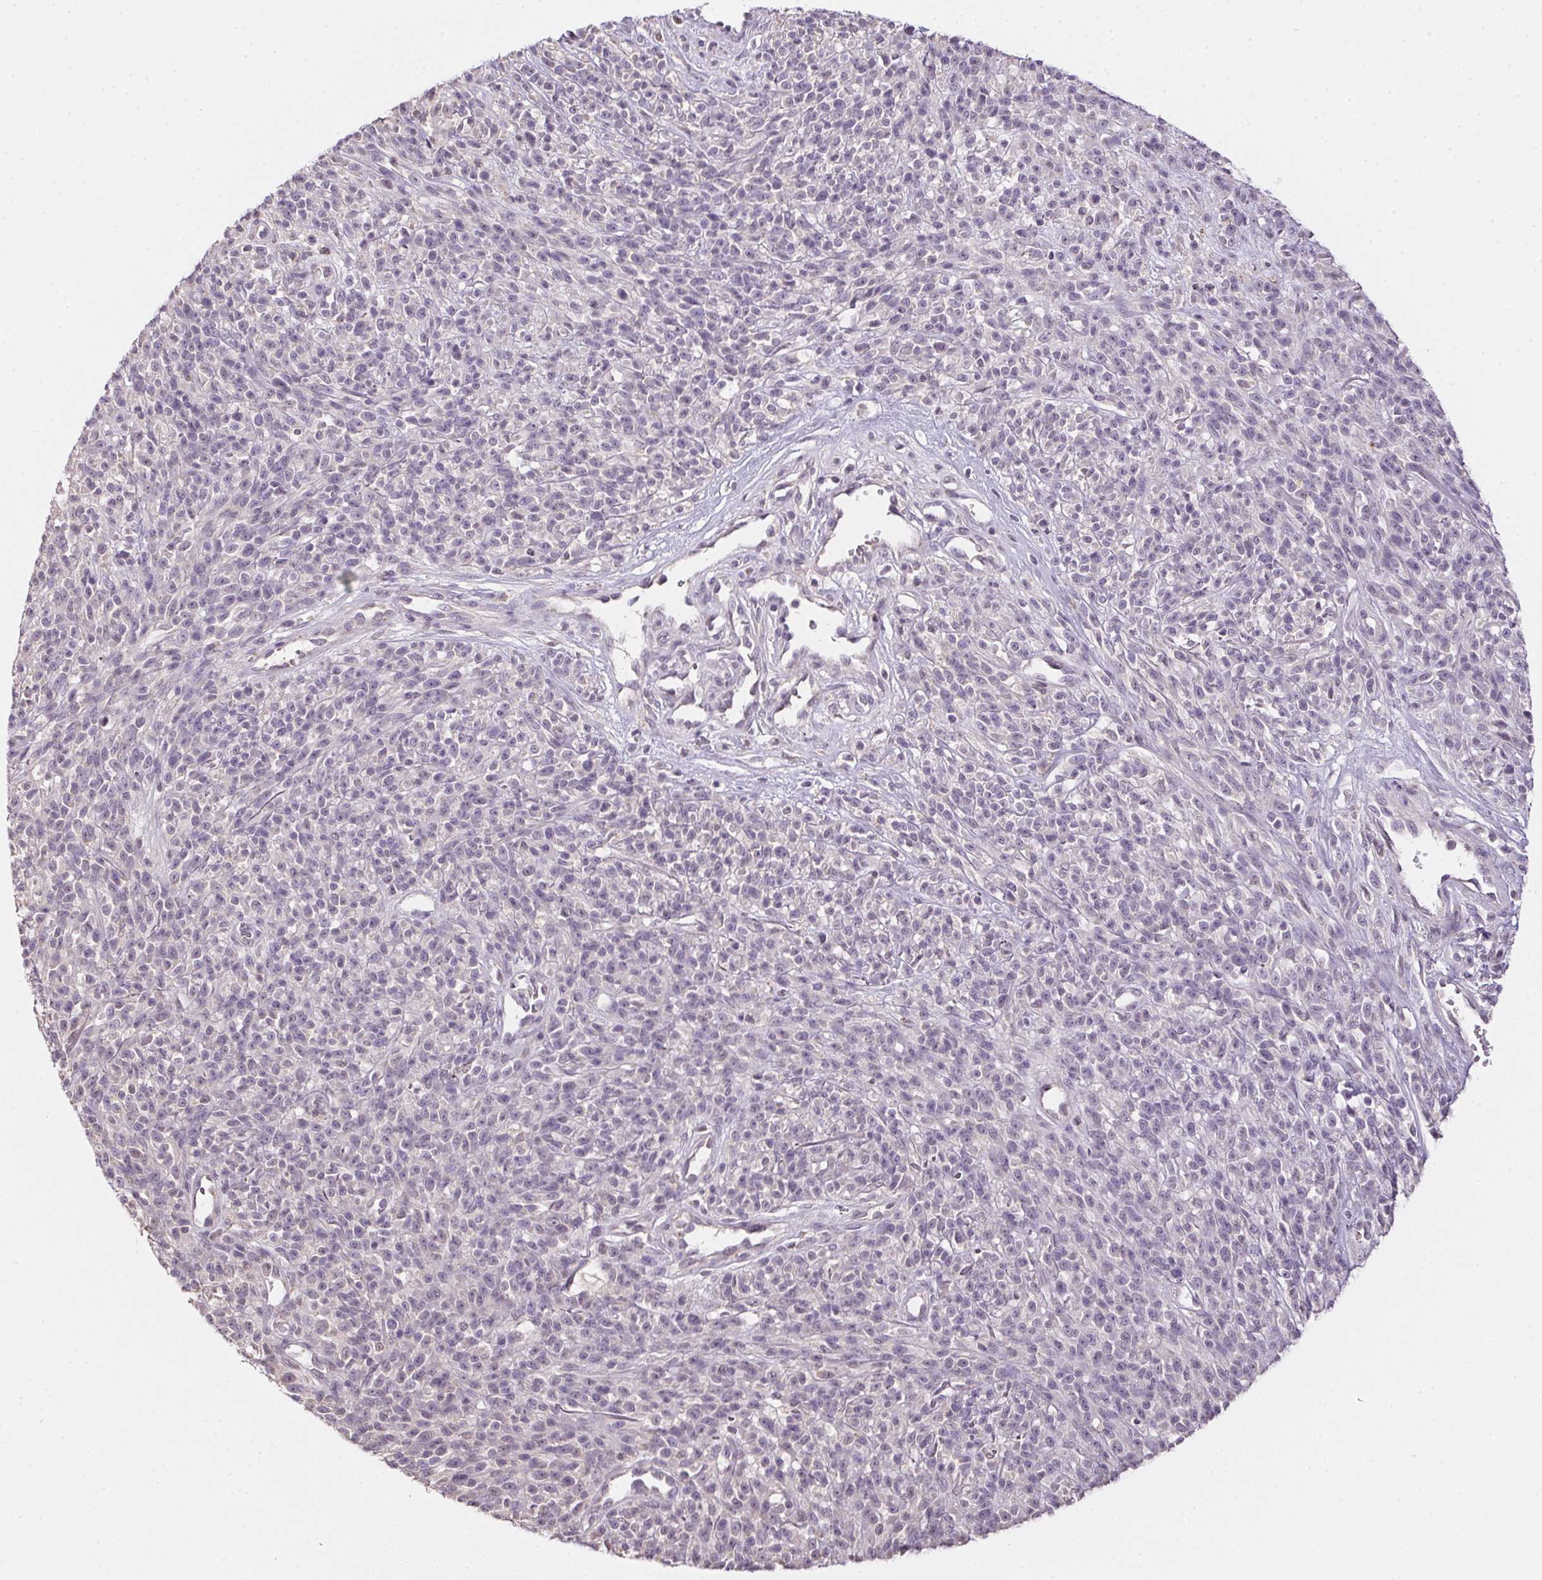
{"staining": {"intensity": "negative", "quantity": "none", "location": "none"}, "tissue": "melanoma", "cell_type": "Tumor cells", "image_type": "cancer", "snomed": [{"axis": "morphology", "description": "Malignant melanoma, NOS"}, {"axis": "topography", "description": "Skin"}, {"axis": "topography", "description": "Skin of trunk"}], "caption": "A histopathology image of malignant melanoma stained for a protein exhibits no brown staining in tumor cells.", "gene": "ALDH8A1", "patient": {"sex": "male", "age": 74}}